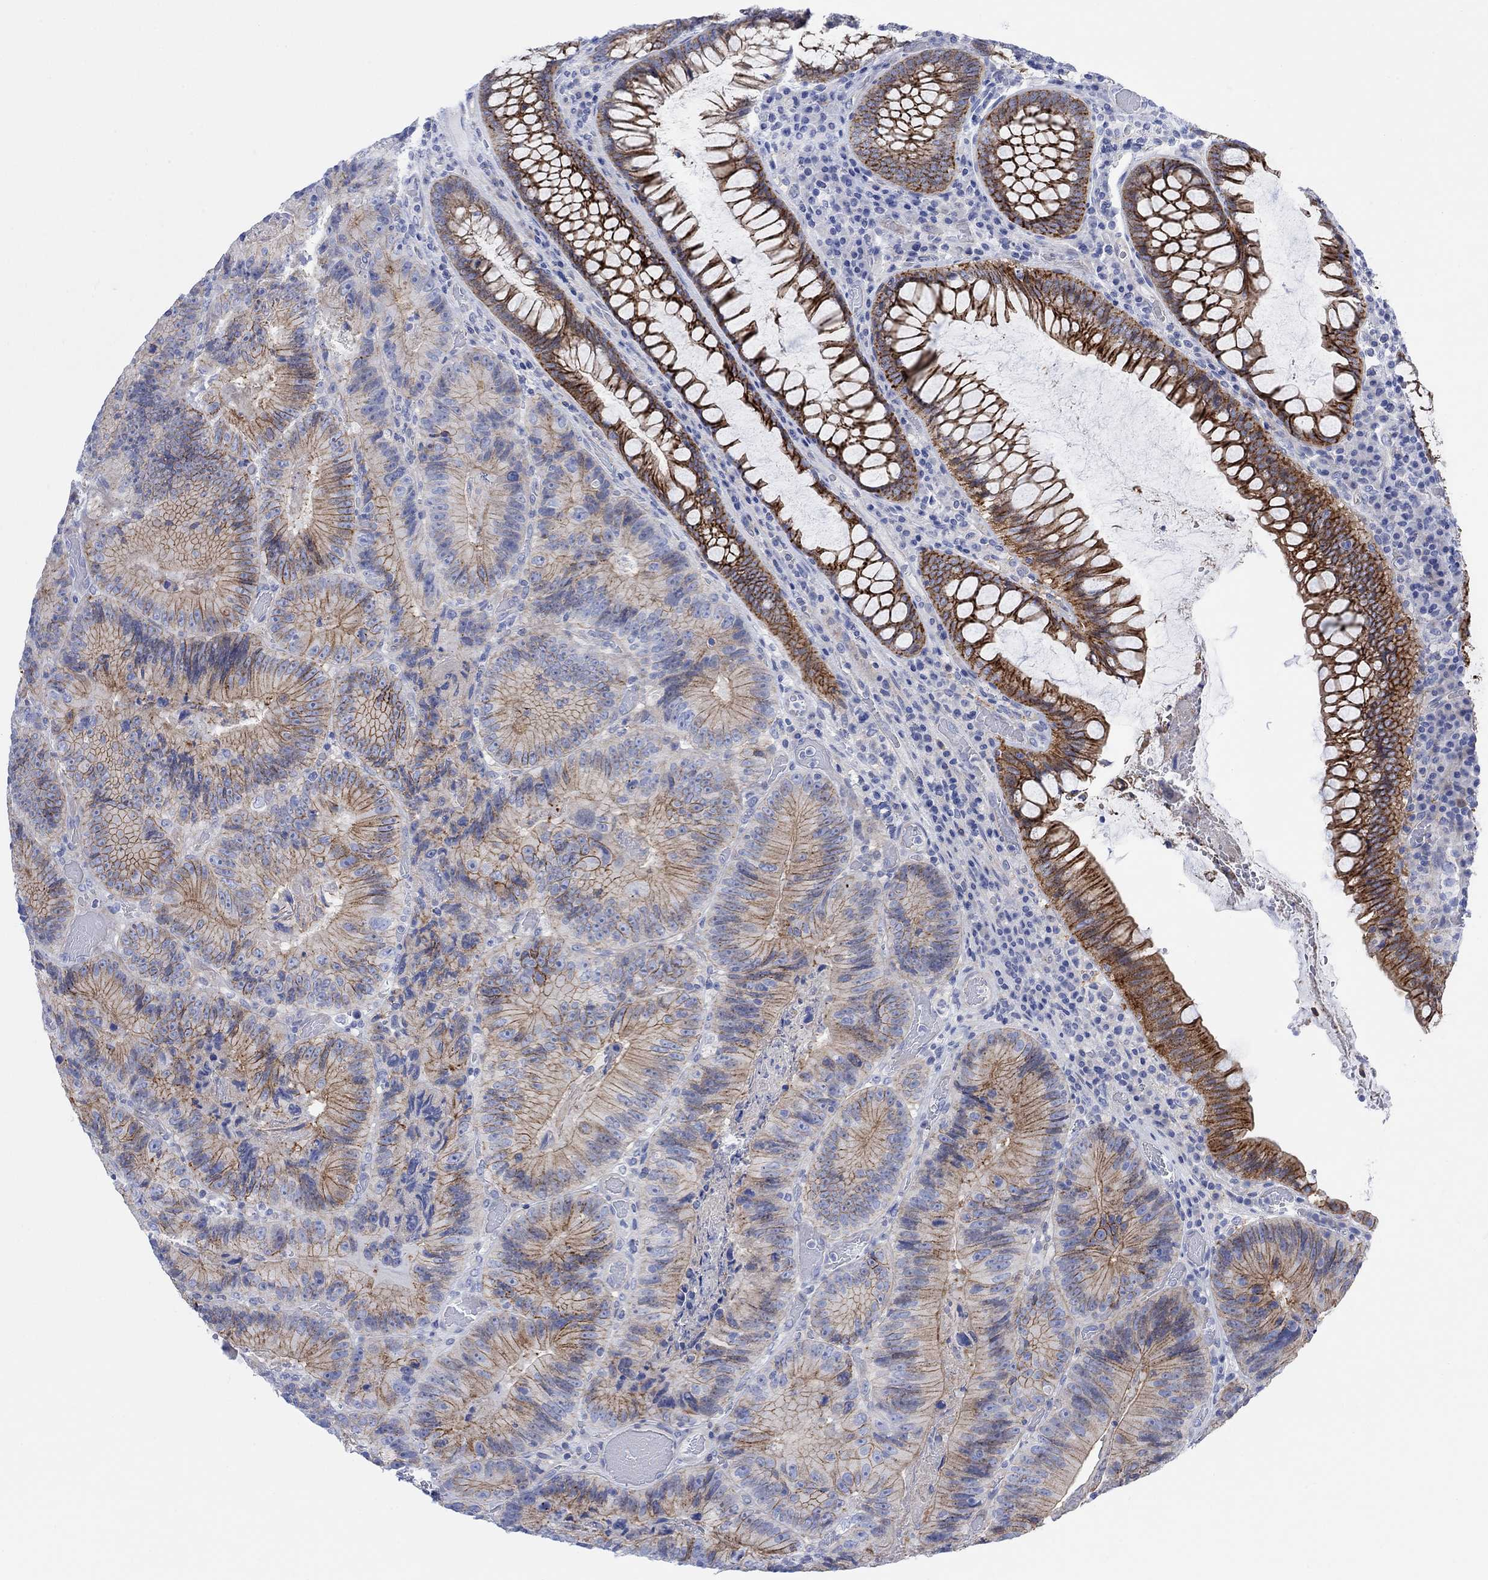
{"staining": {"intensity": "moderate", "quantity": "25%-75%", "location": "cytoplasmic/membranous"}, "tissue": "colorectal cancer", "cell_type": "Tumor cells", "image_type": "cancer", "snomed": [{"axis": "morphology", "description": "Adenocarcinoma, NOS"}, {"axis": "topography", "description": "Colon"}], "caption": "A high-resolution histopathology image shows immunohistochemistry staining of colorectal cancer (adenocarcinoma), which shows moderate cytoplasmic/membranous expression in approximately 25%-75% of tumor cells.", "gene": "TLDC2", "patient": {"sex": "female", "age": 86}}